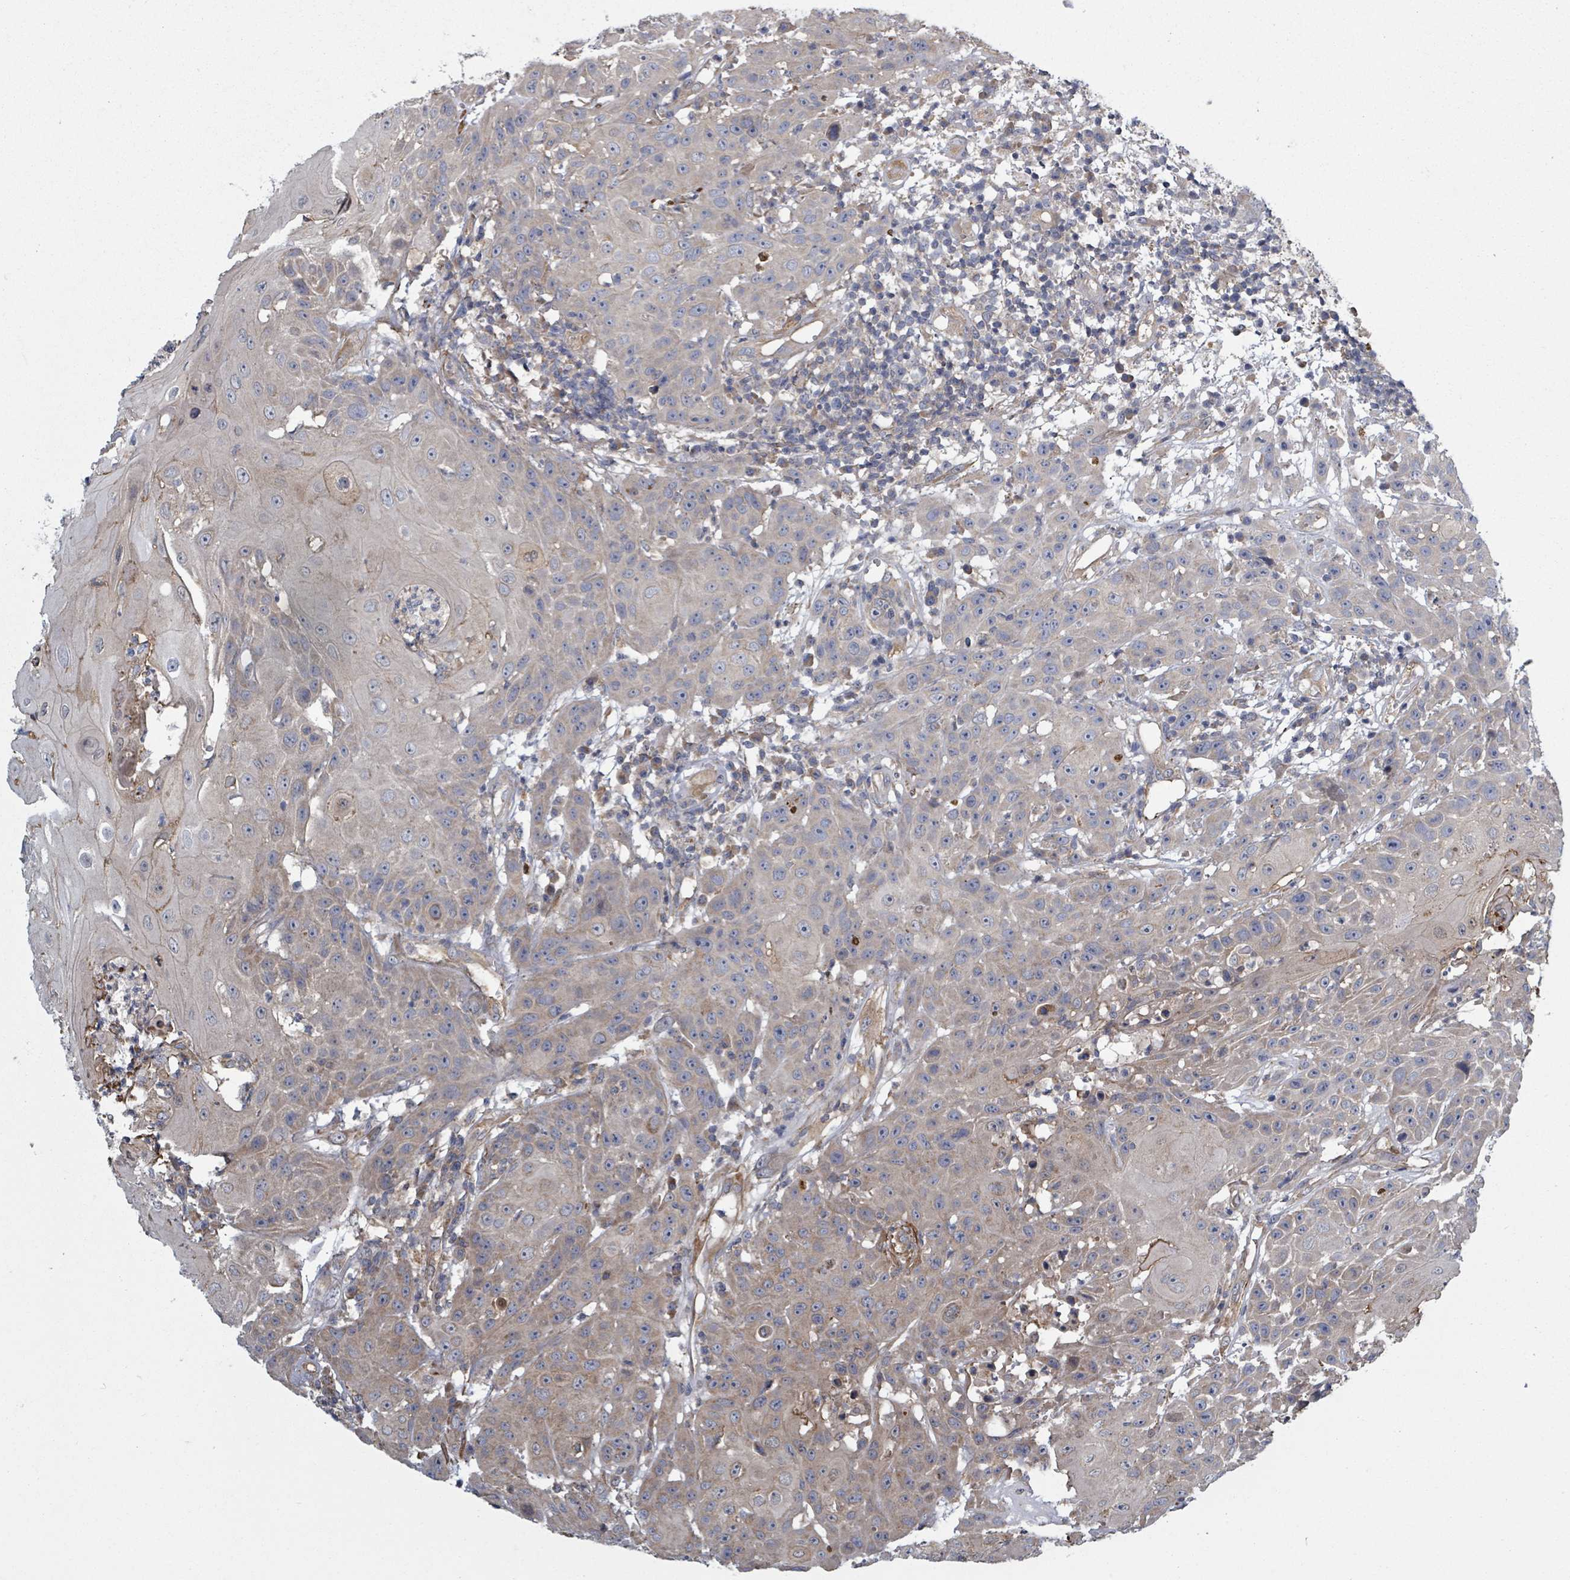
{"staining": {"intensity": "weak", "quantity": "25%-75%", "location": "cytoplasmic/membranous"}, "tissue": "head and neck cancer", "cell_type": "Tumor cells", "image_type": "cancer", "snomed": [{"axis": "morphology", "description": "Squamous cell carcinoma, NOS"}, {"axis": "topography", "description": "Skin"}, {"axis": "topography", "description": "Head-Neck"}], "caption": "Squamous cell carcinoma (head and neck) was stained to show a protein in brown. There is low levels of weak cytoplasmic/membranous positivity in approximately 25%-75% of tumor cells. (Brightfield microscopy of DAB IHC at high magnification).", "gene": "ADCK1", "patient": {"sex": "male", "age": 80}}